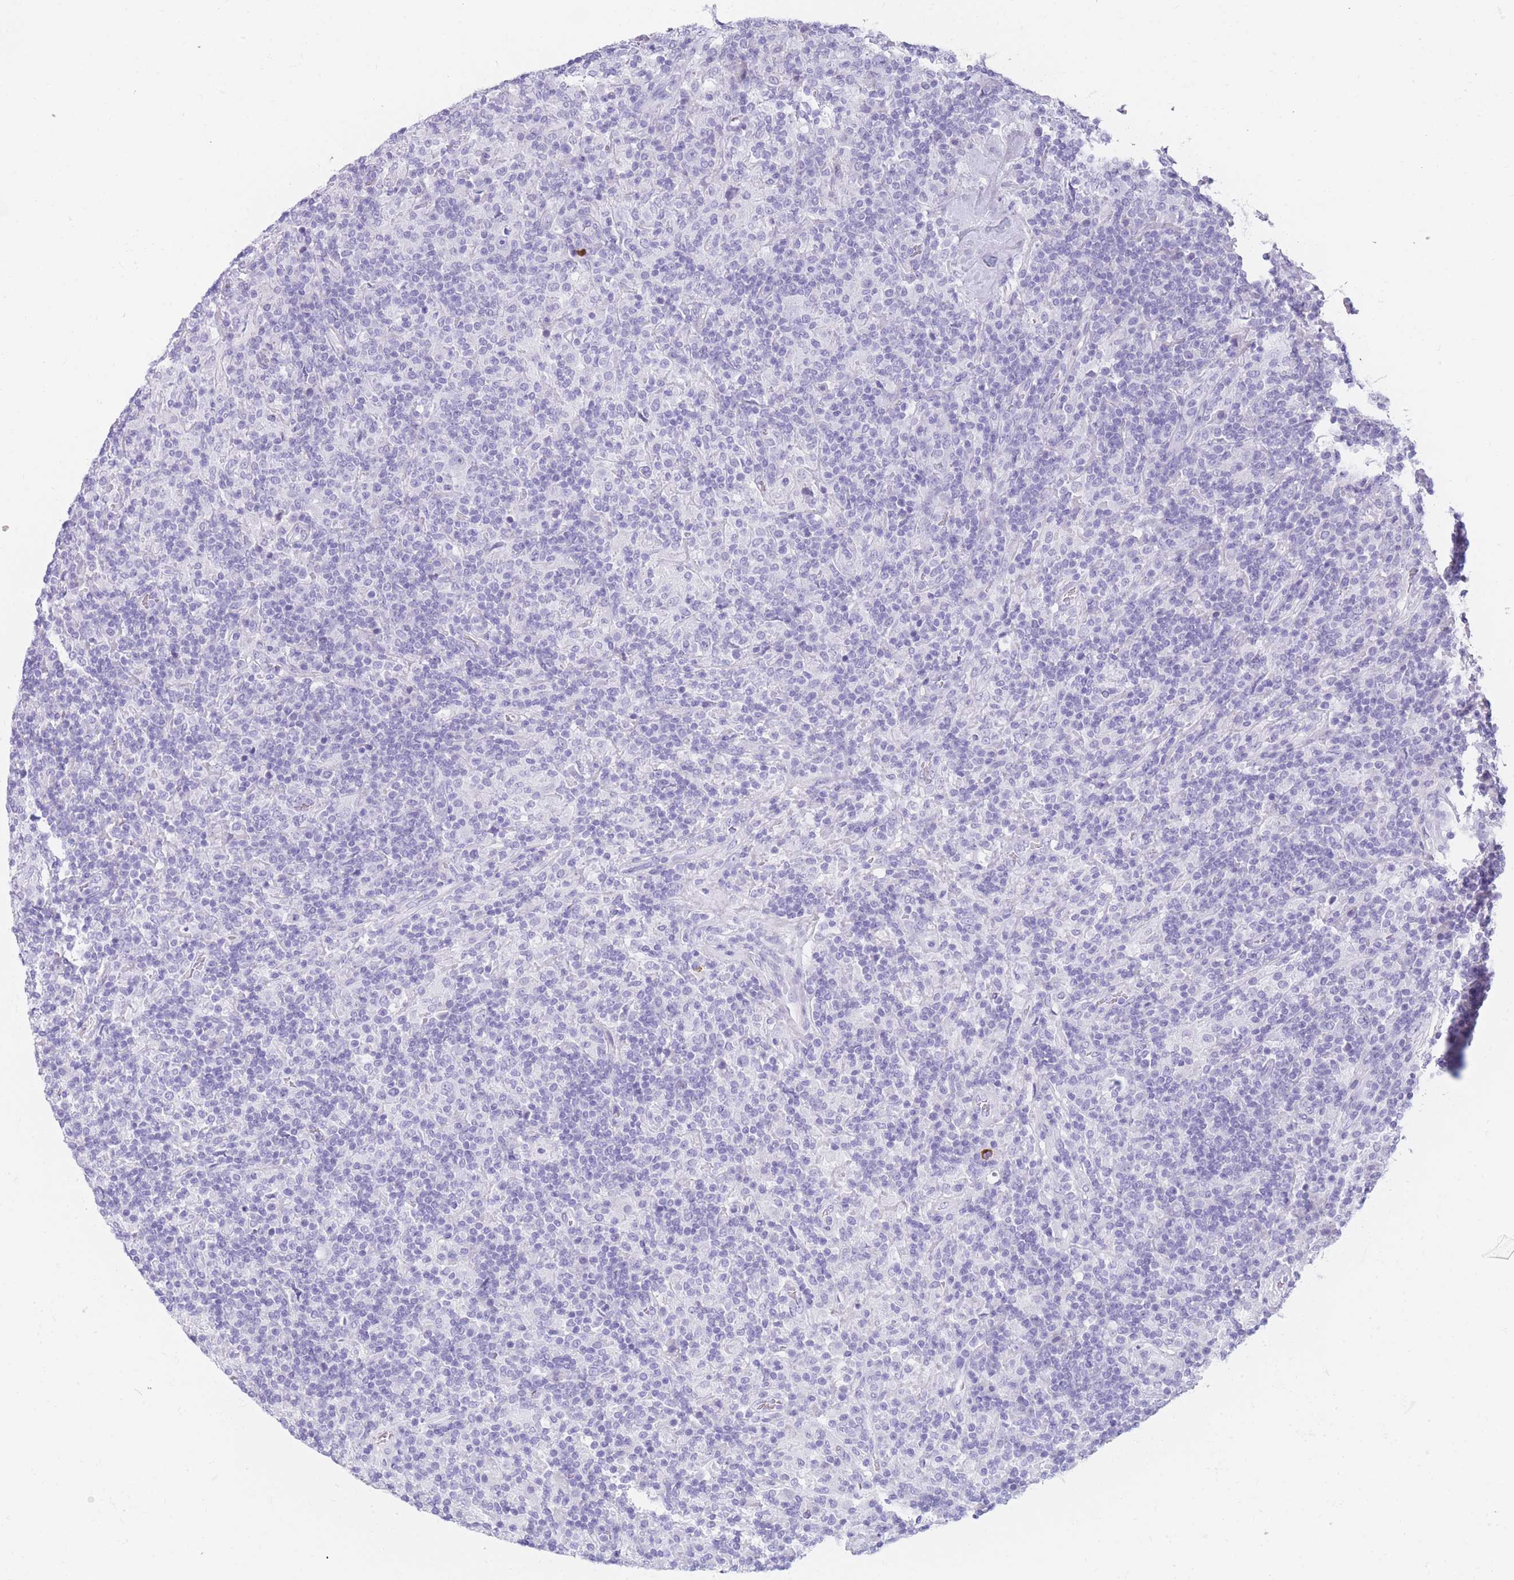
{"staining": {"intensity": "negative", "quantity": "none", "location": "none"}, "tissue": "lymphoma", "cell_type": "Tumor cells", "image_type": "cancer", "snomed": [{"axis": "morphology", "description": "Hodgkin's disease, NOS"}, {"axis": "topography", "description": "Lymph node"}], "caption": "IHC histopathology image of neoplastic tissue: human Hodgkin's disease stained with DAB (3,3'-diaminobenzidine) demonstrates no significant protein staining in tumor cells.", "gene": "TNFSF11", "patient": {"sex": "male", "age": 70}}